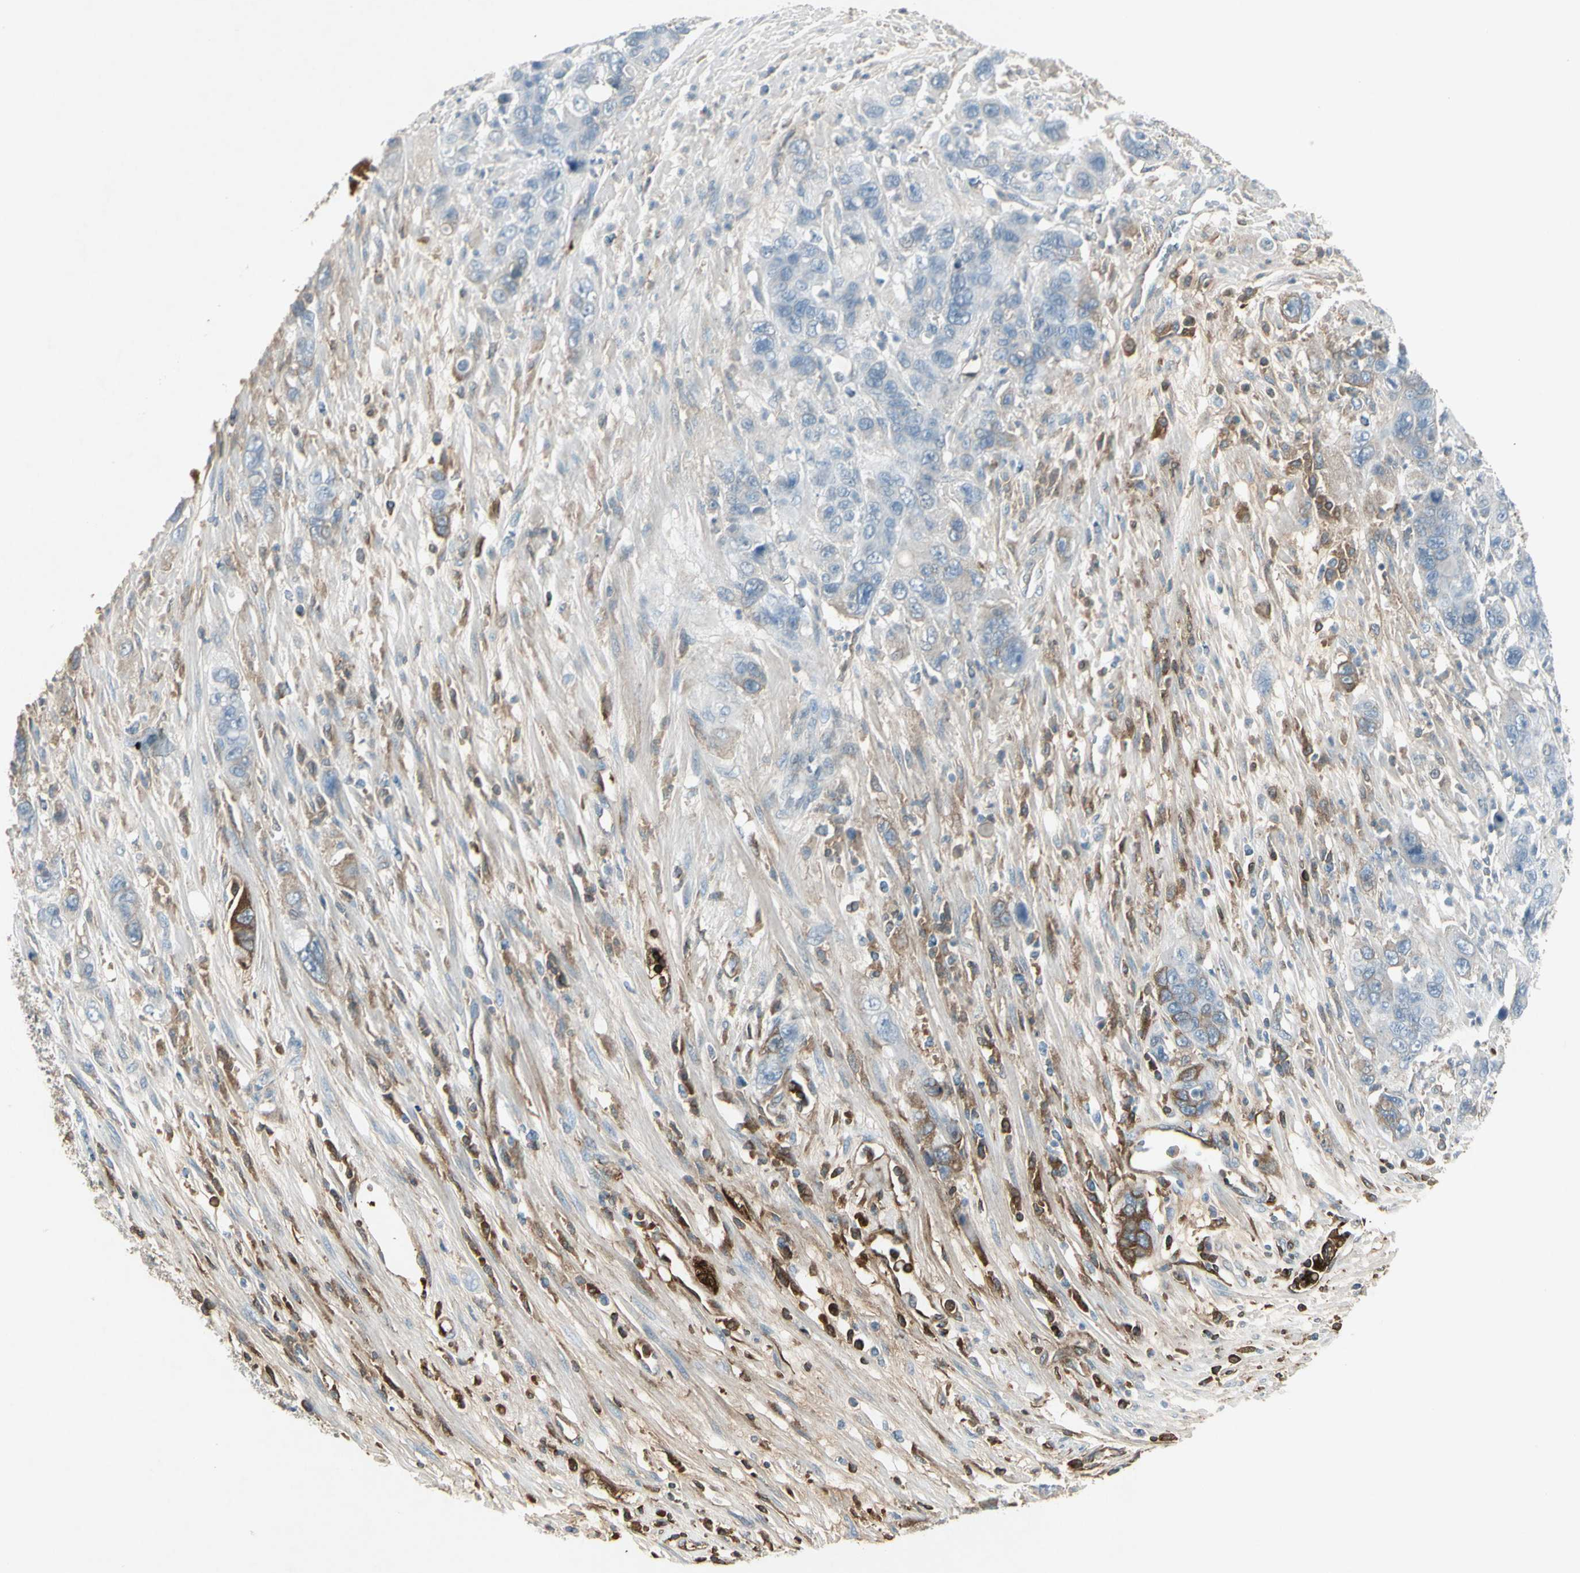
{"staining": {"intensity": "moderate", "quantity": "<25%", "location": "cytoplasmic/membranous"}, "tissue": "pancreatic cancer", "cell_type": "Tumor cells", "image_type": "cancer", "snomed": [{"axis": "morphology", "description": "Adenocarcinoma, NOS"}, {"axis": "topography", "description": "Pancreas"}], "caption": "IHC of pancreatic cancer (adenocarcinoma) demonstrates low levels of moderate cytoplasmic/membranous expression in about <25% of tumor cells.", "gene": "IGHM", "patient": {"sex": "female", "age": 71}}